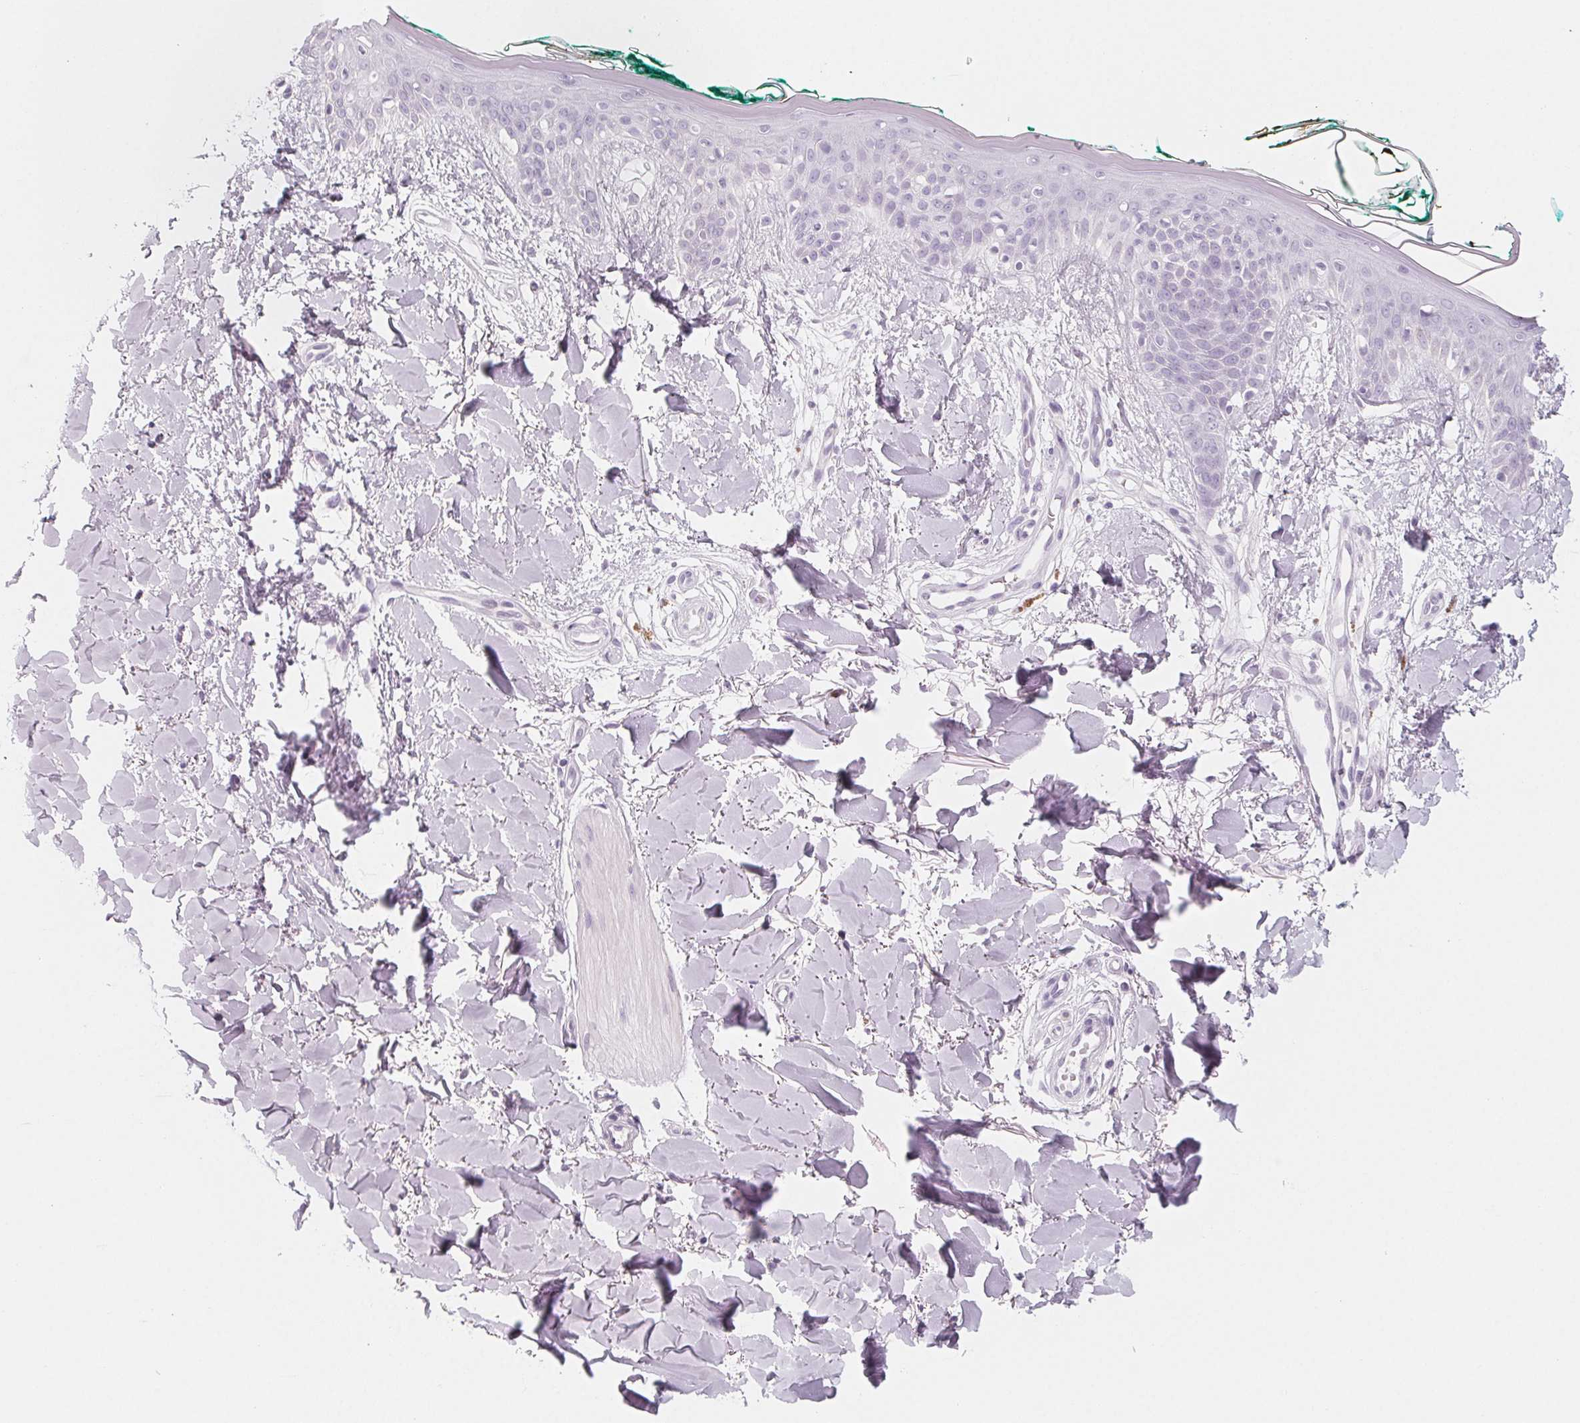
{"staining": {"intensity": "negative", "quantity": "none", "location": "none"}, "tissue": "skin", "cell_type": "Fibroblasts", "image_type": "normal", "snomed": [{"axis": "morphology", "description": "Normal tissue, NOS"}, {"axis": "topography", "description": "Skin"}], "caption": "High power microscopy photomicrograph of an immunohistochemistry photomicrograph of normal skin, revealing no significant positivity in fibroblasts.", "gene": "SH3GL2", "patient": {"sex": "female", "age": 34}}